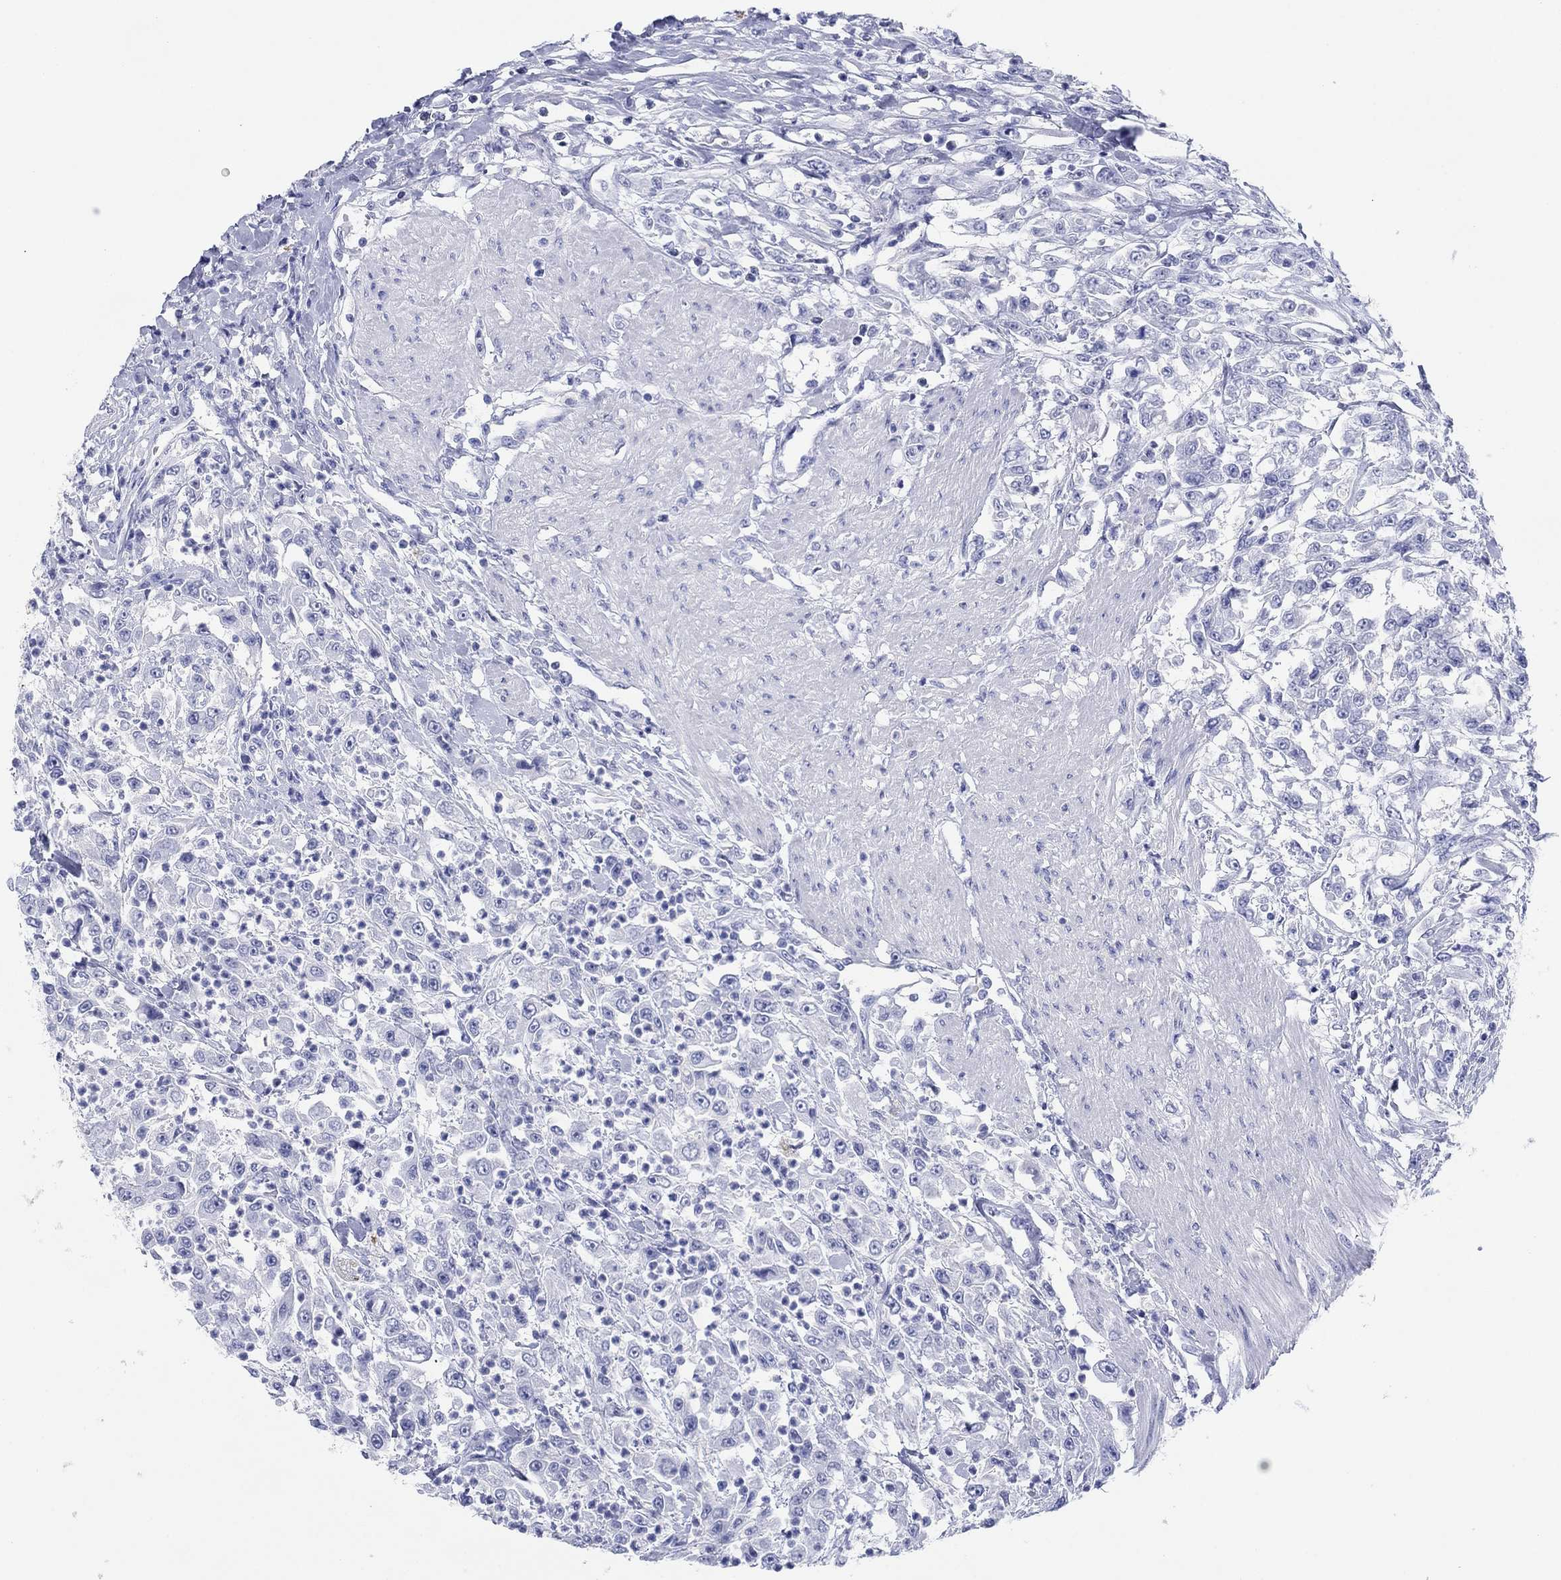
{"staining": {"intensity": "negative", "quantity": "none", "location": "none"}, "tissue": "urothelial cancer", "cell_type": "Tumor cells", "image_type": "cancer", "snomed": [{"axis": "morphology", "description": "Urothelial carcinoma, High grade"}, {"axis": "topography", "description": "Urinary bladder"}], "caption": "This is an IHC photomicrograph of human urothelial carcinoma (high-grade). There is no positivity in tumor cells.", "gene": "ATP1B1", "patient": {"sex": "male", "age": 46}}